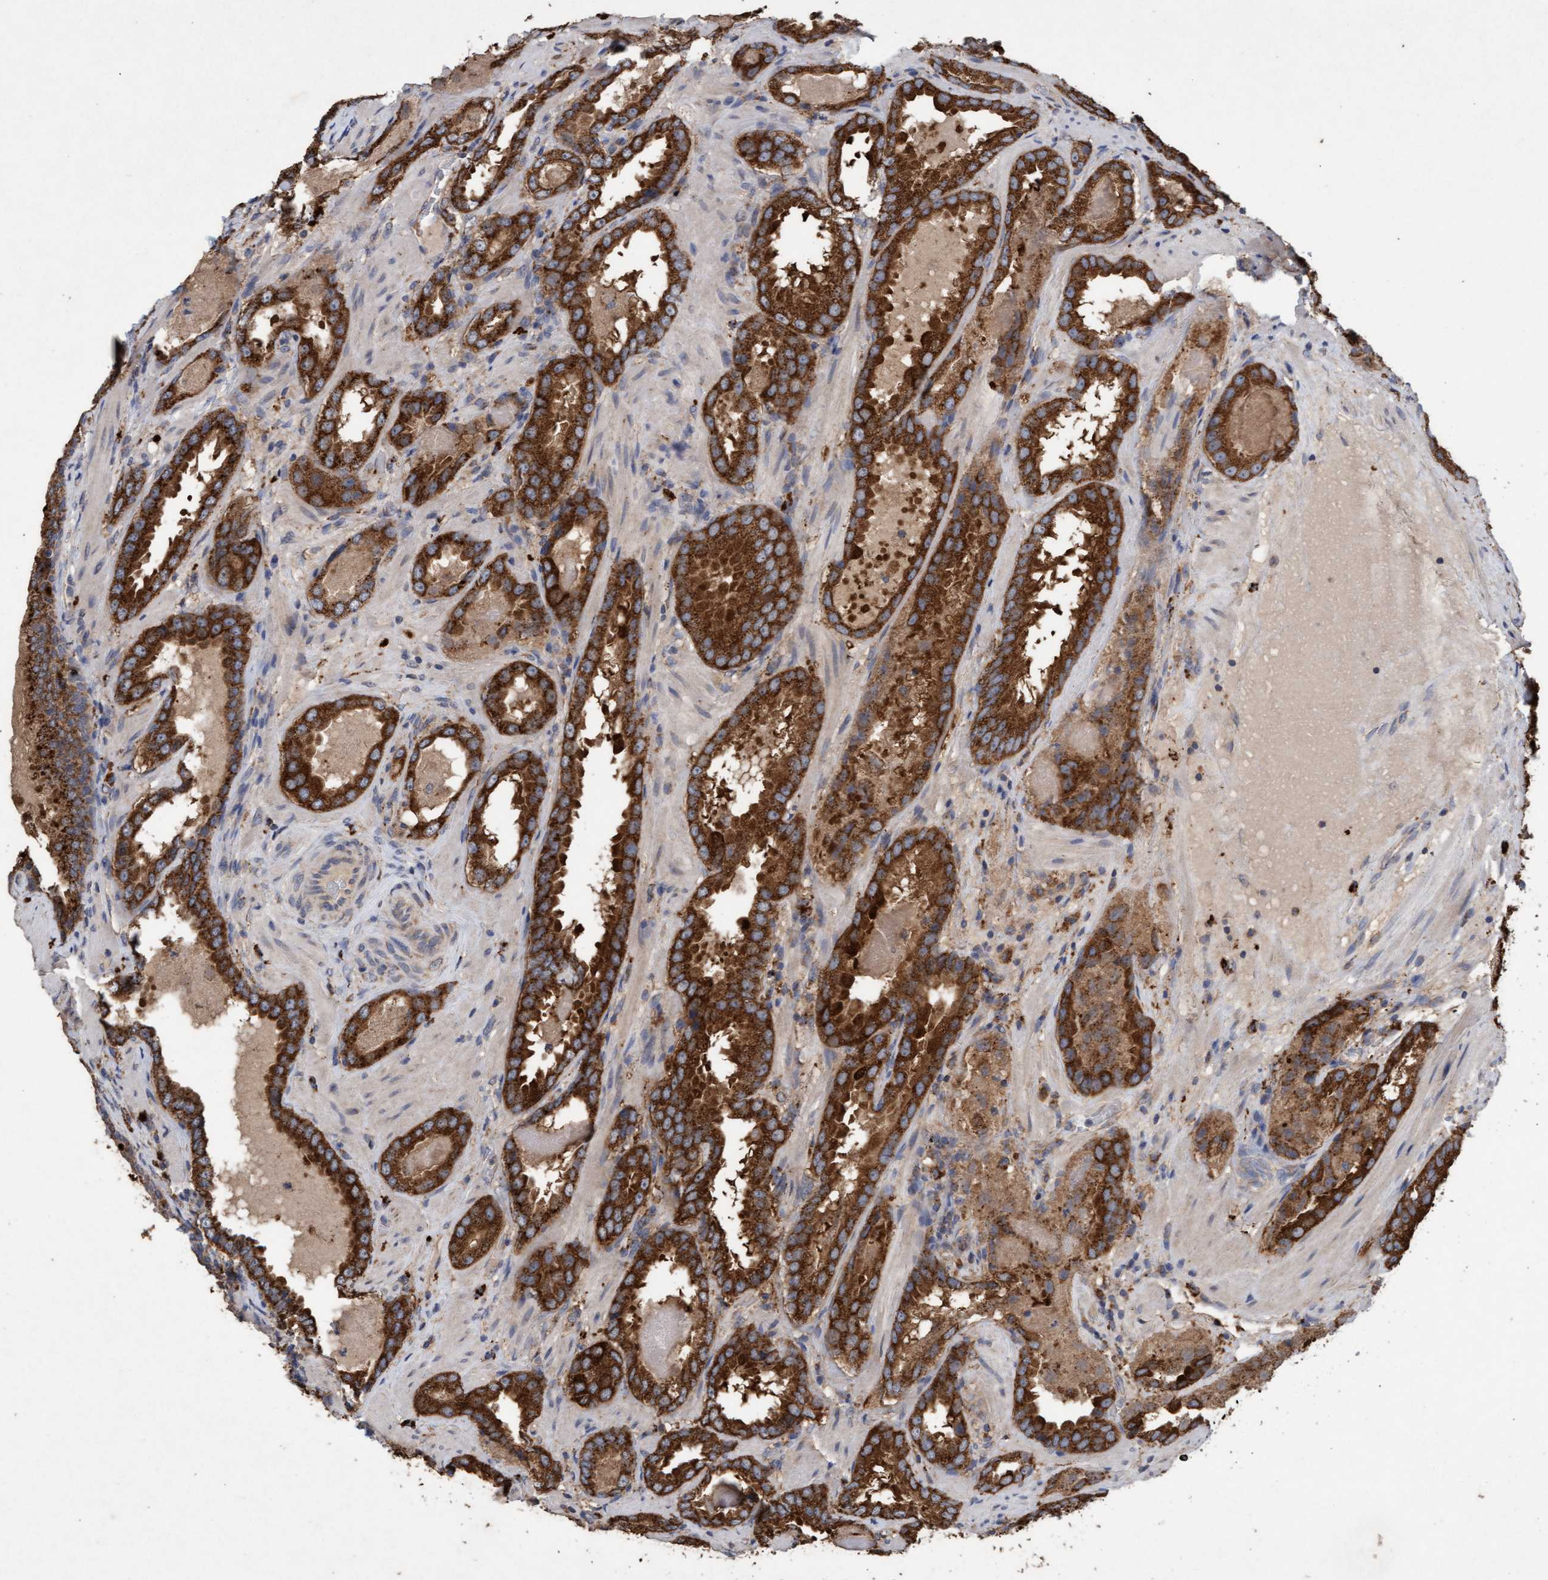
{"staining": {"intensity": "strong", "quantity": ">75%", "location": "cytoplasmic/membranous"}, "tissue": "prostate cancer", "cell_type": "Tumor cells", "image_type": "cancer", "snomed": [{"axis": "morphology", "description": "Adenocarcinoma, Low grade"}, {"axis": "topography", "description": "Prostate"}], "caption": "Protein staining of prostate adenocarcinoma (low-grade) tissue shows strong cytoplasmic/membranous staining in about >75% of tumor cells.", "gene": "ATPAF2", "patient": {"sex": "male", "age": 51}}